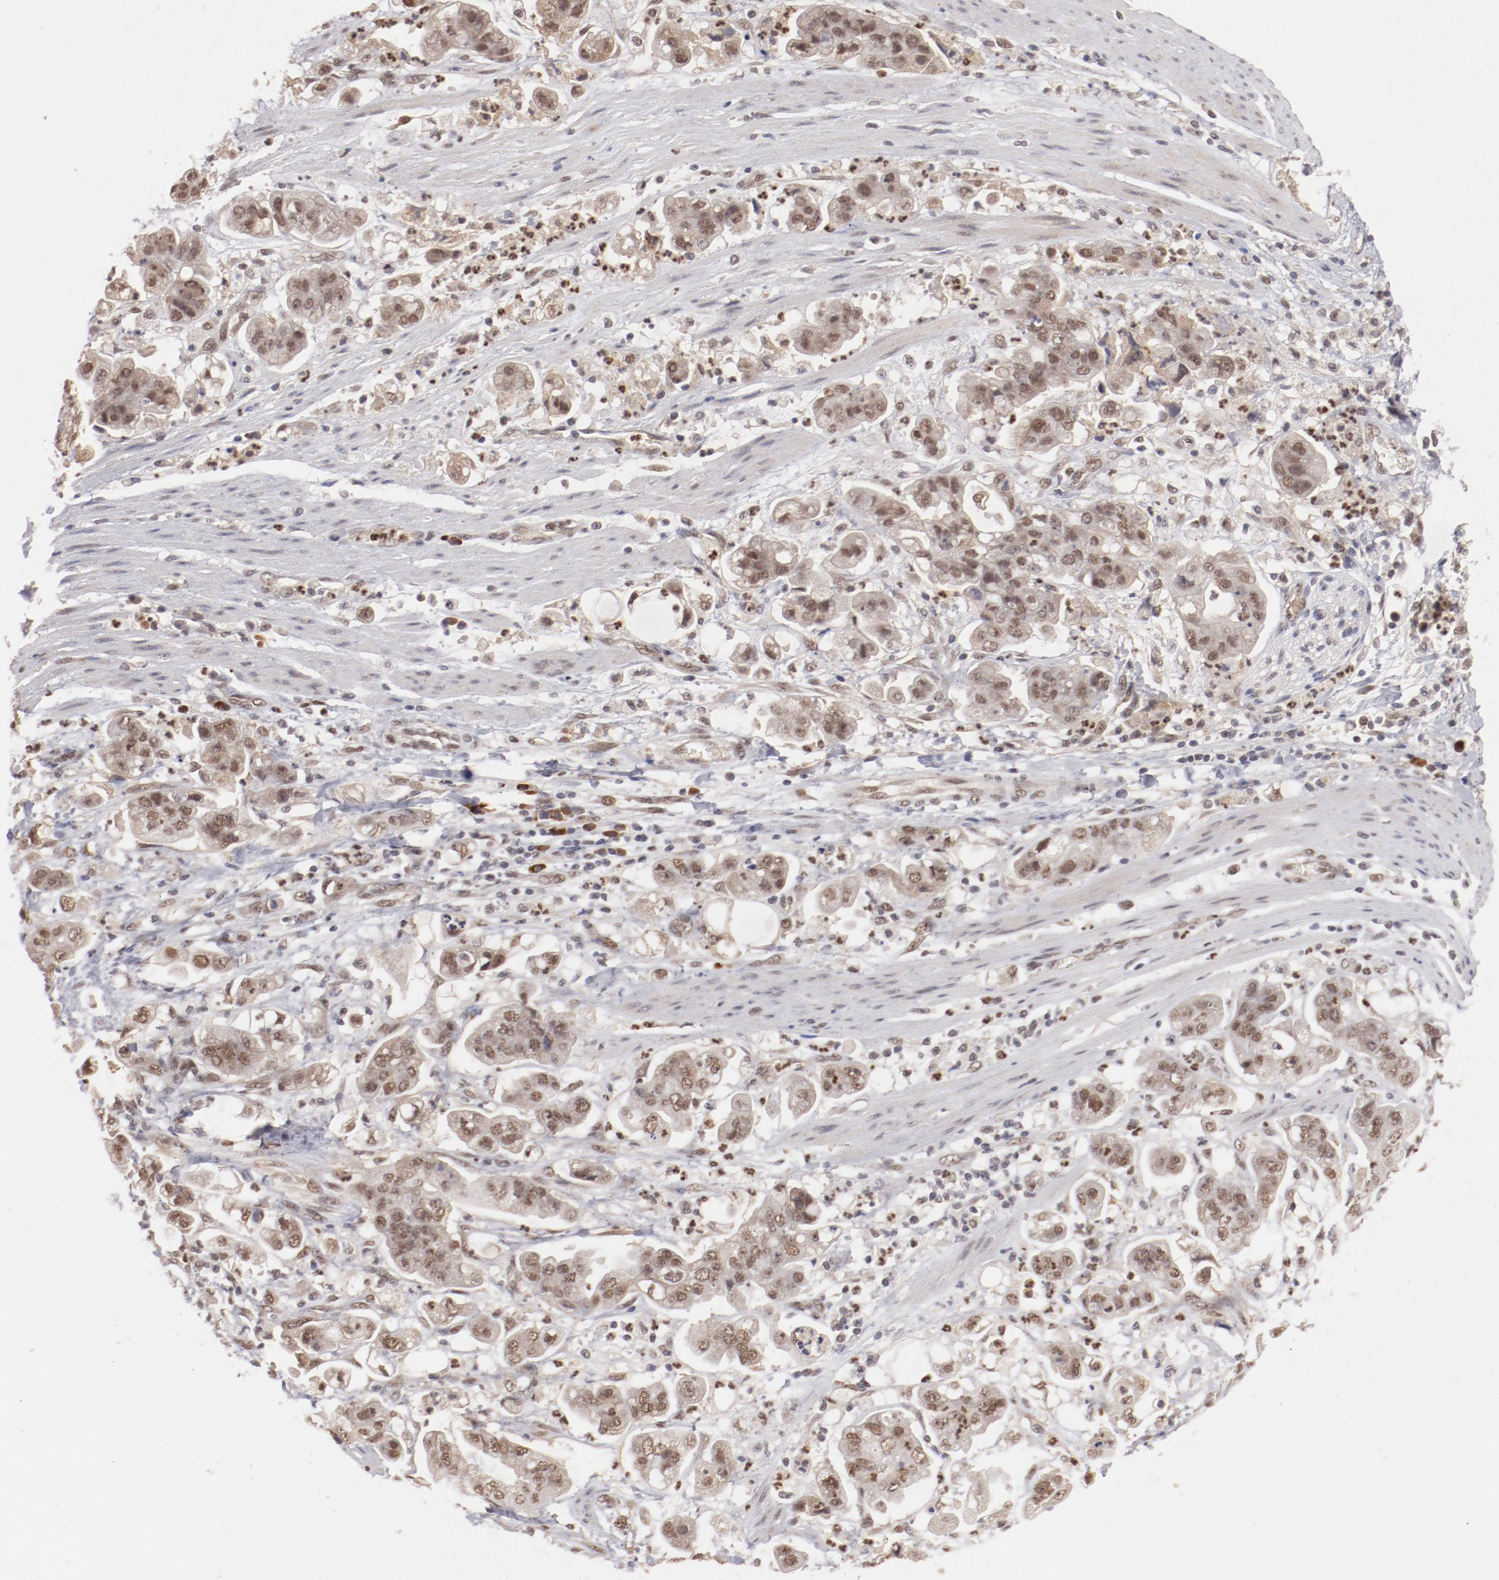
{"staining": {"intensity": "moderate", "quantity": ">75%", "location": "nuclear"}, "tissue": "stomach cancer", "cell_type": "Tumor cells", "image_type": "cancer", "snomed": [{"axis": "morphology", "description": "Adenocarcinoma, NOS"}, {"axis": "topography", "description": "Stomach"}], "caption": "Moderate nuclear staining for a protein is identified in about >75% of tumor cells of adenocarcinoma (stomach) using IHC.", "gene": "NFE2", "patient": {"sex": "male", "age": 62}}